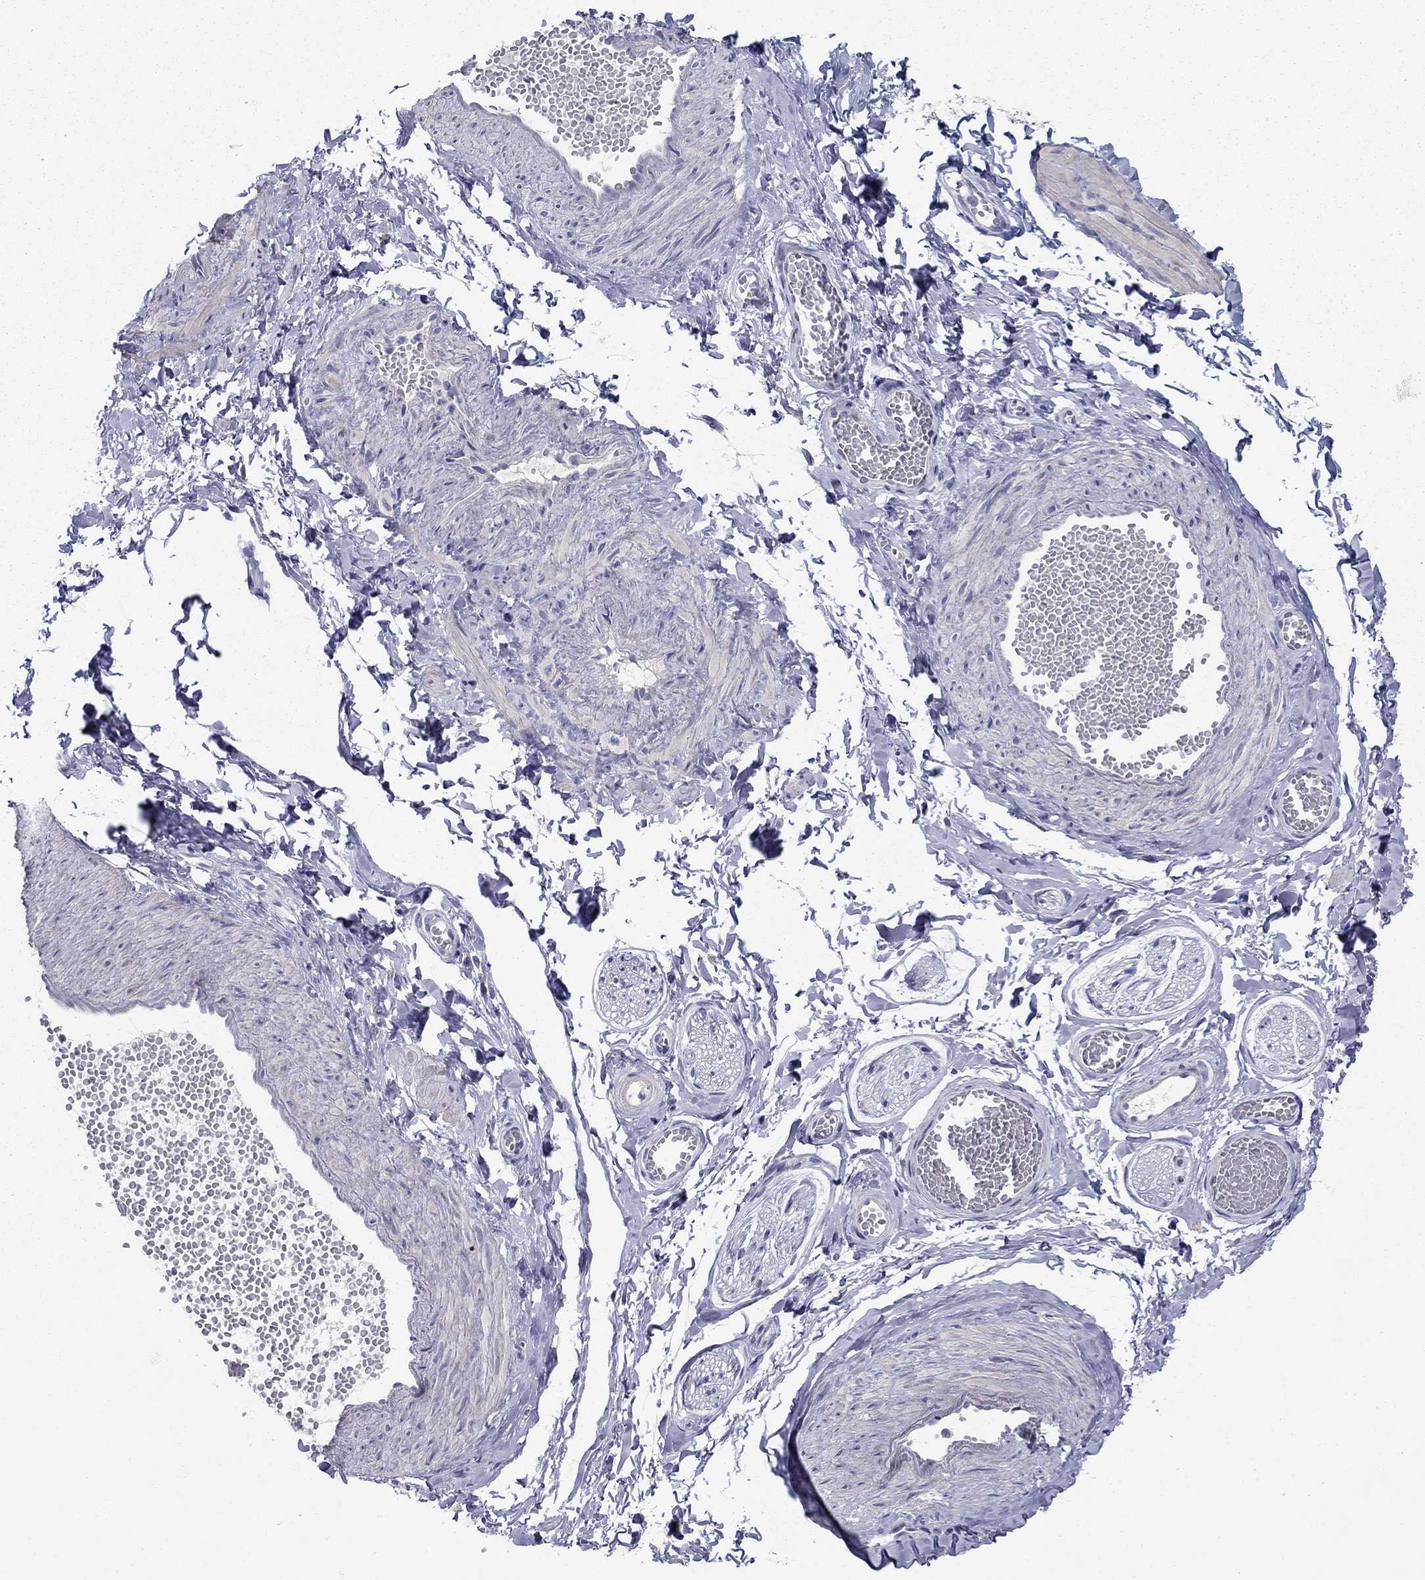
{"staining": {"intensity": "negative", "quantity": "none", "location": "none"}, "tissue": "adipose tissue", "cell_type": "Adipocytes", "image_type": "normal", "snomed": [{"axis": "morphology", "description": "Normal tissue, NOS"}, {"axis": "topography", "description": "Smooth muscle"}, {"axis": "topography", "description": "Peripheral nerve tissue"}], "caption": "Unremarkable adipose tissue was stained to show a protein in brown. There is no significant staining in adipocytes. The staining is performed using DAB (3,3'-diaminobenzidine) brown chromogen with nuclei counter-stained in using hematoxylin.", "gene": "TP53TG5", "patient": {"sex": "male", "age": 22}}